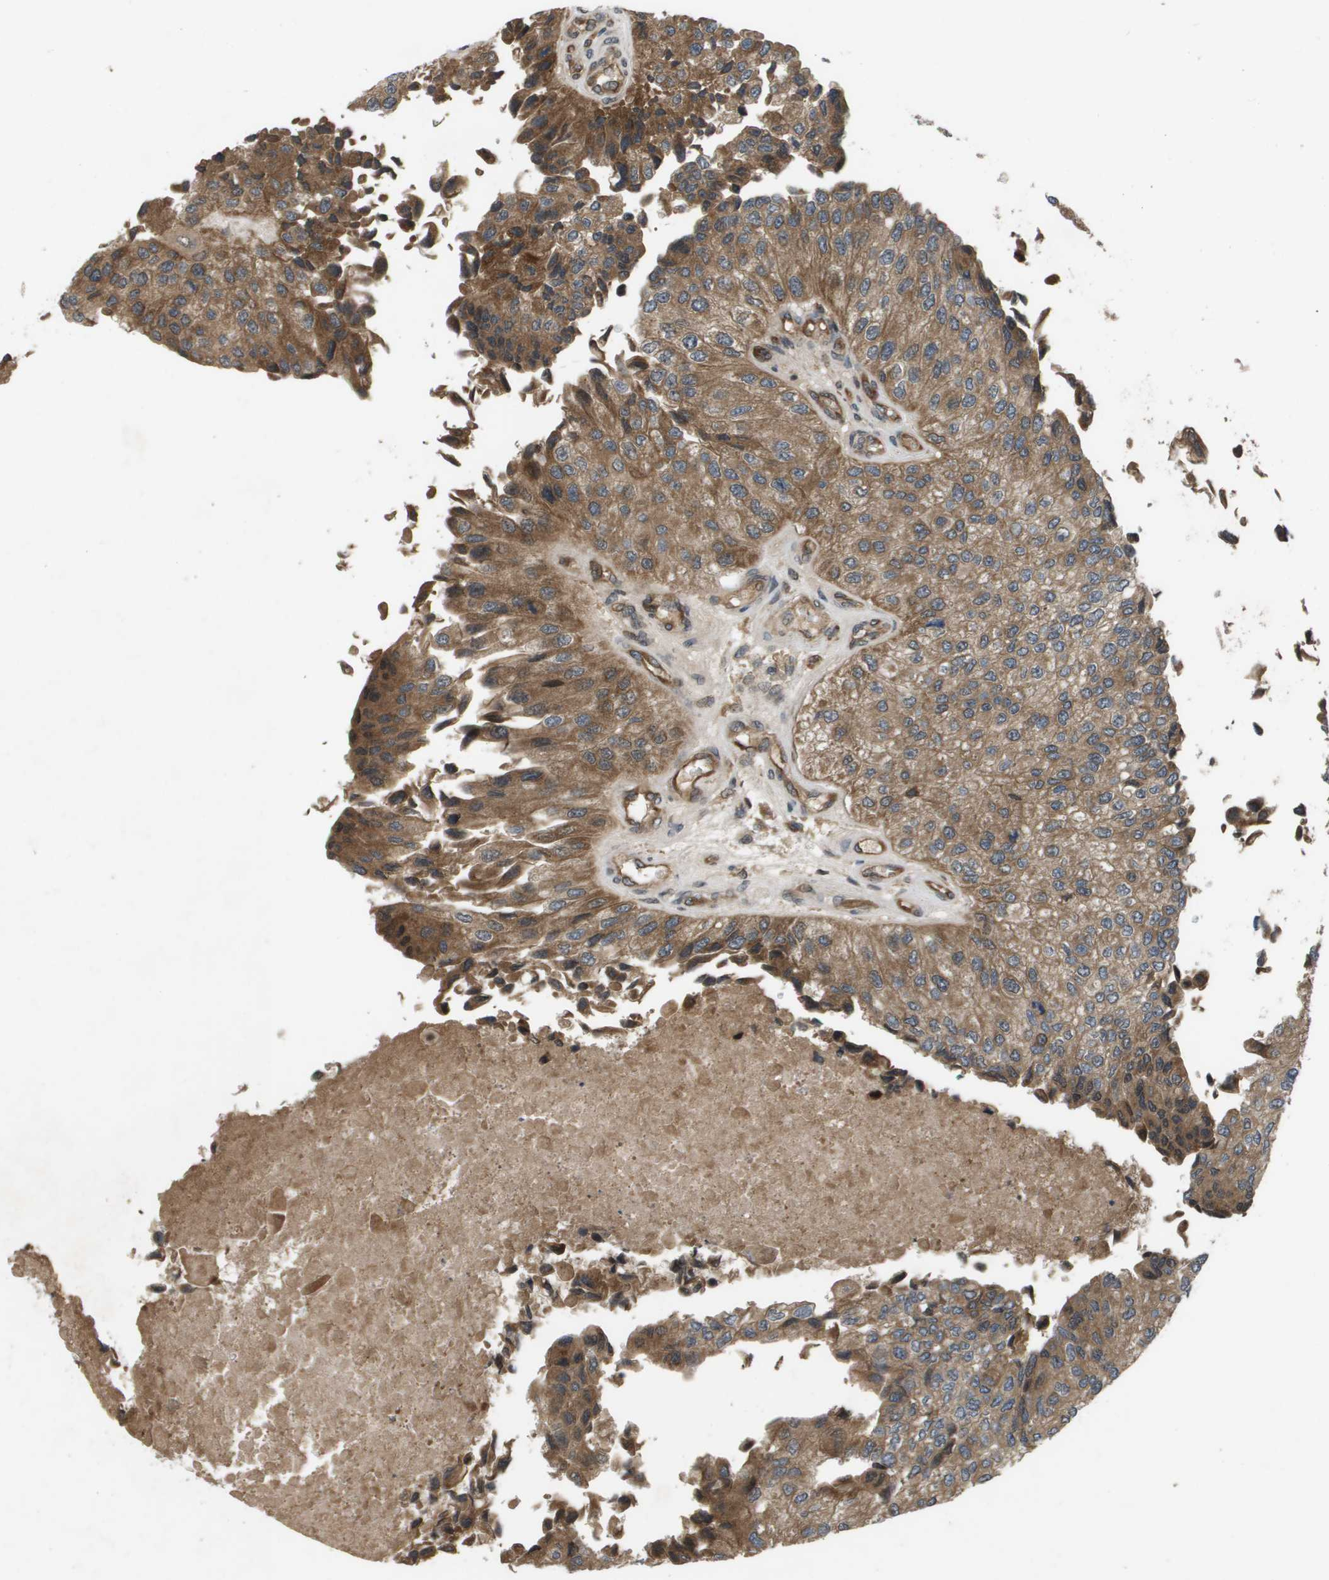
{"staining": {"intensity": "moderate", "quantity": ">75%", "location": "cytoplasmic/membranous"}, "tissue": "urothelial cancer", "cell_type": "Tumor cells", "image_type": "cancer", "snomed": [{"axis": "morphology", "description": "Urothelial carcinoma, High grade"}, {"axis": "topography", "description": "Kidney"}, {"axis": "topography", "description": "Urinary bladder"}], "caption": "Brown immunohistochemical staining in human high-grade urothelial carcinoma reveals moderate cytoplasmic/membranous expression in approximately >75% of tumor cells. (Brightfield microscopy of DAB IHC at high magnification).", "gene": "SPTLC1", "patient": {"sex": "male", "age": 77}}